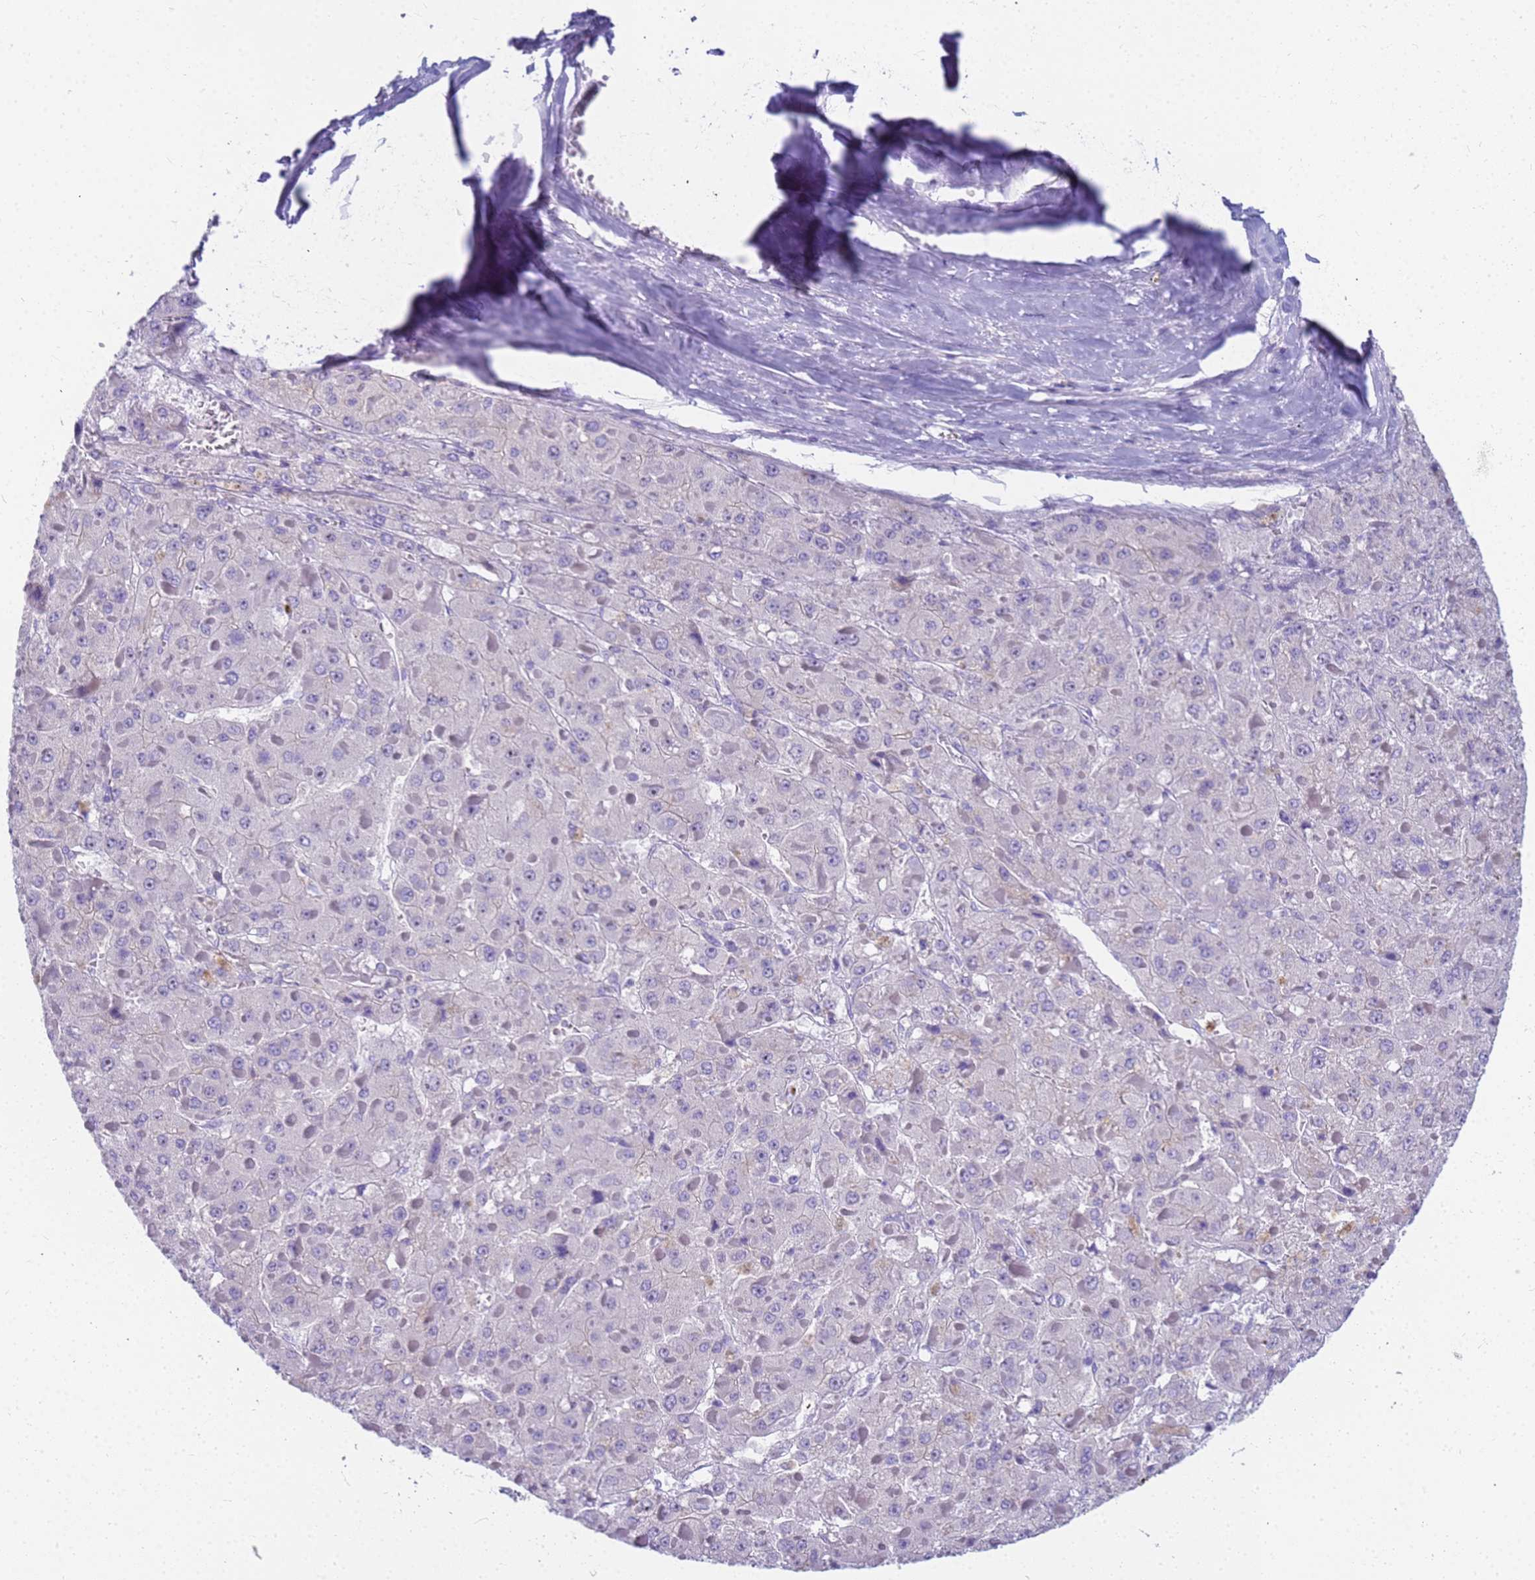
{"staining": {"intensity": "negative", "quantity": "none", "location": "none"}, "tissue": "liver cancer", "cell_type": "Tumor cells", "image_type": "cancer", "snomed": [{"axis": "morphology", "description": "Carcinoma, Hepatocellular, NOS"}, {"axis": "topography", "description": "Liver"}], "caption": "There is no significant expression in tumor cells of hepatocellular carcinoma (liver).", "gene": "RNASE2", "patient": {"sex": "female", "age": 73}}